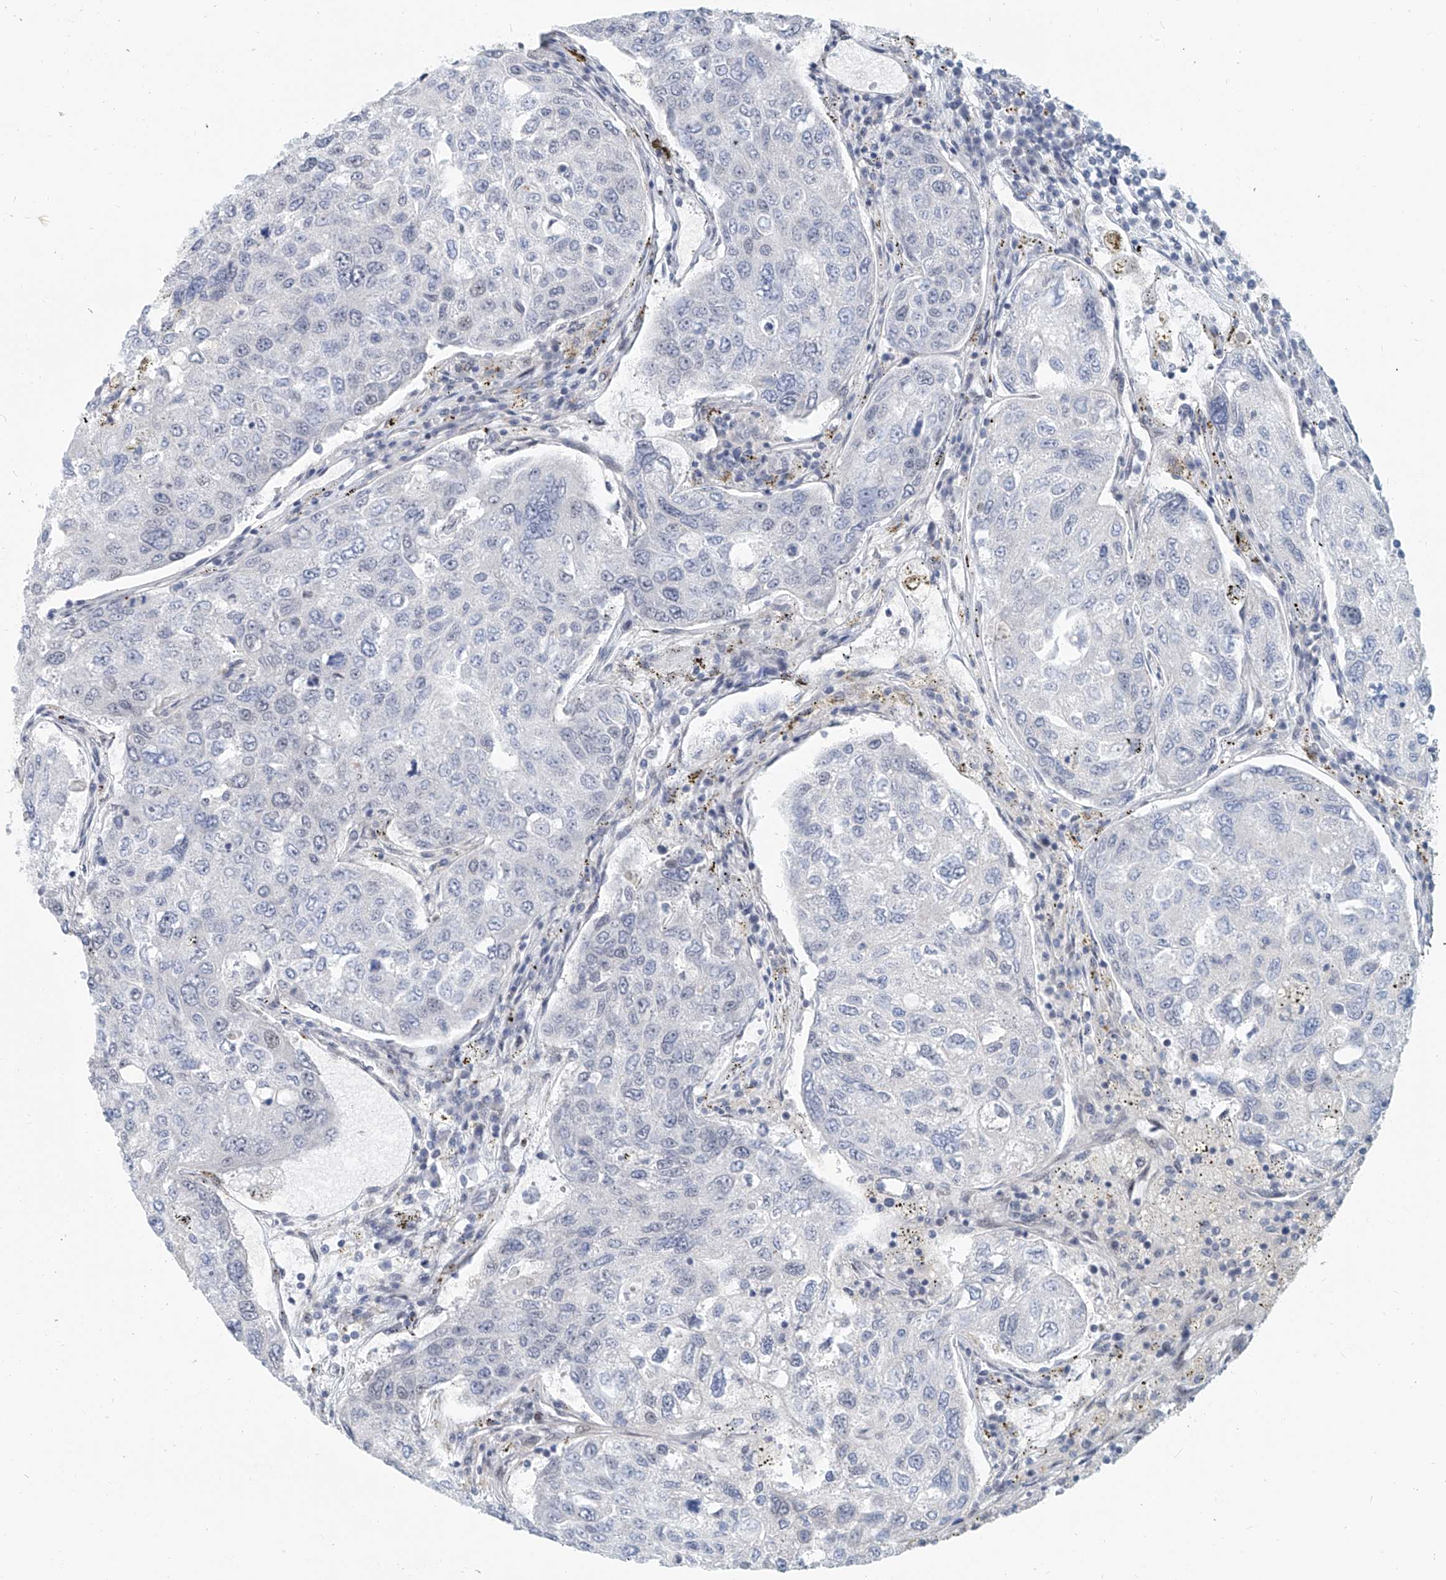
{"staining": {"intensity": "negative", "quantity": "none", "location": "none"}, "tissue": "urothelial cancer", "cell_type": "Tumor cells", "image_type": "cancer", "snomed": [{"axis": "morphology", "description": "Urothelial carcinoma, High grade"}, {"axis": "topography", "description": "Lymph node"}, {"axis": "topography", "description": "Urinary bladder"}], "caption": "Urothelial cancer stained for a protein using immunohistochemistry (IHC) reveals no staining tumor cells.", "gene": "SASH1", "patient": {"sex": "male", "age": 51}}